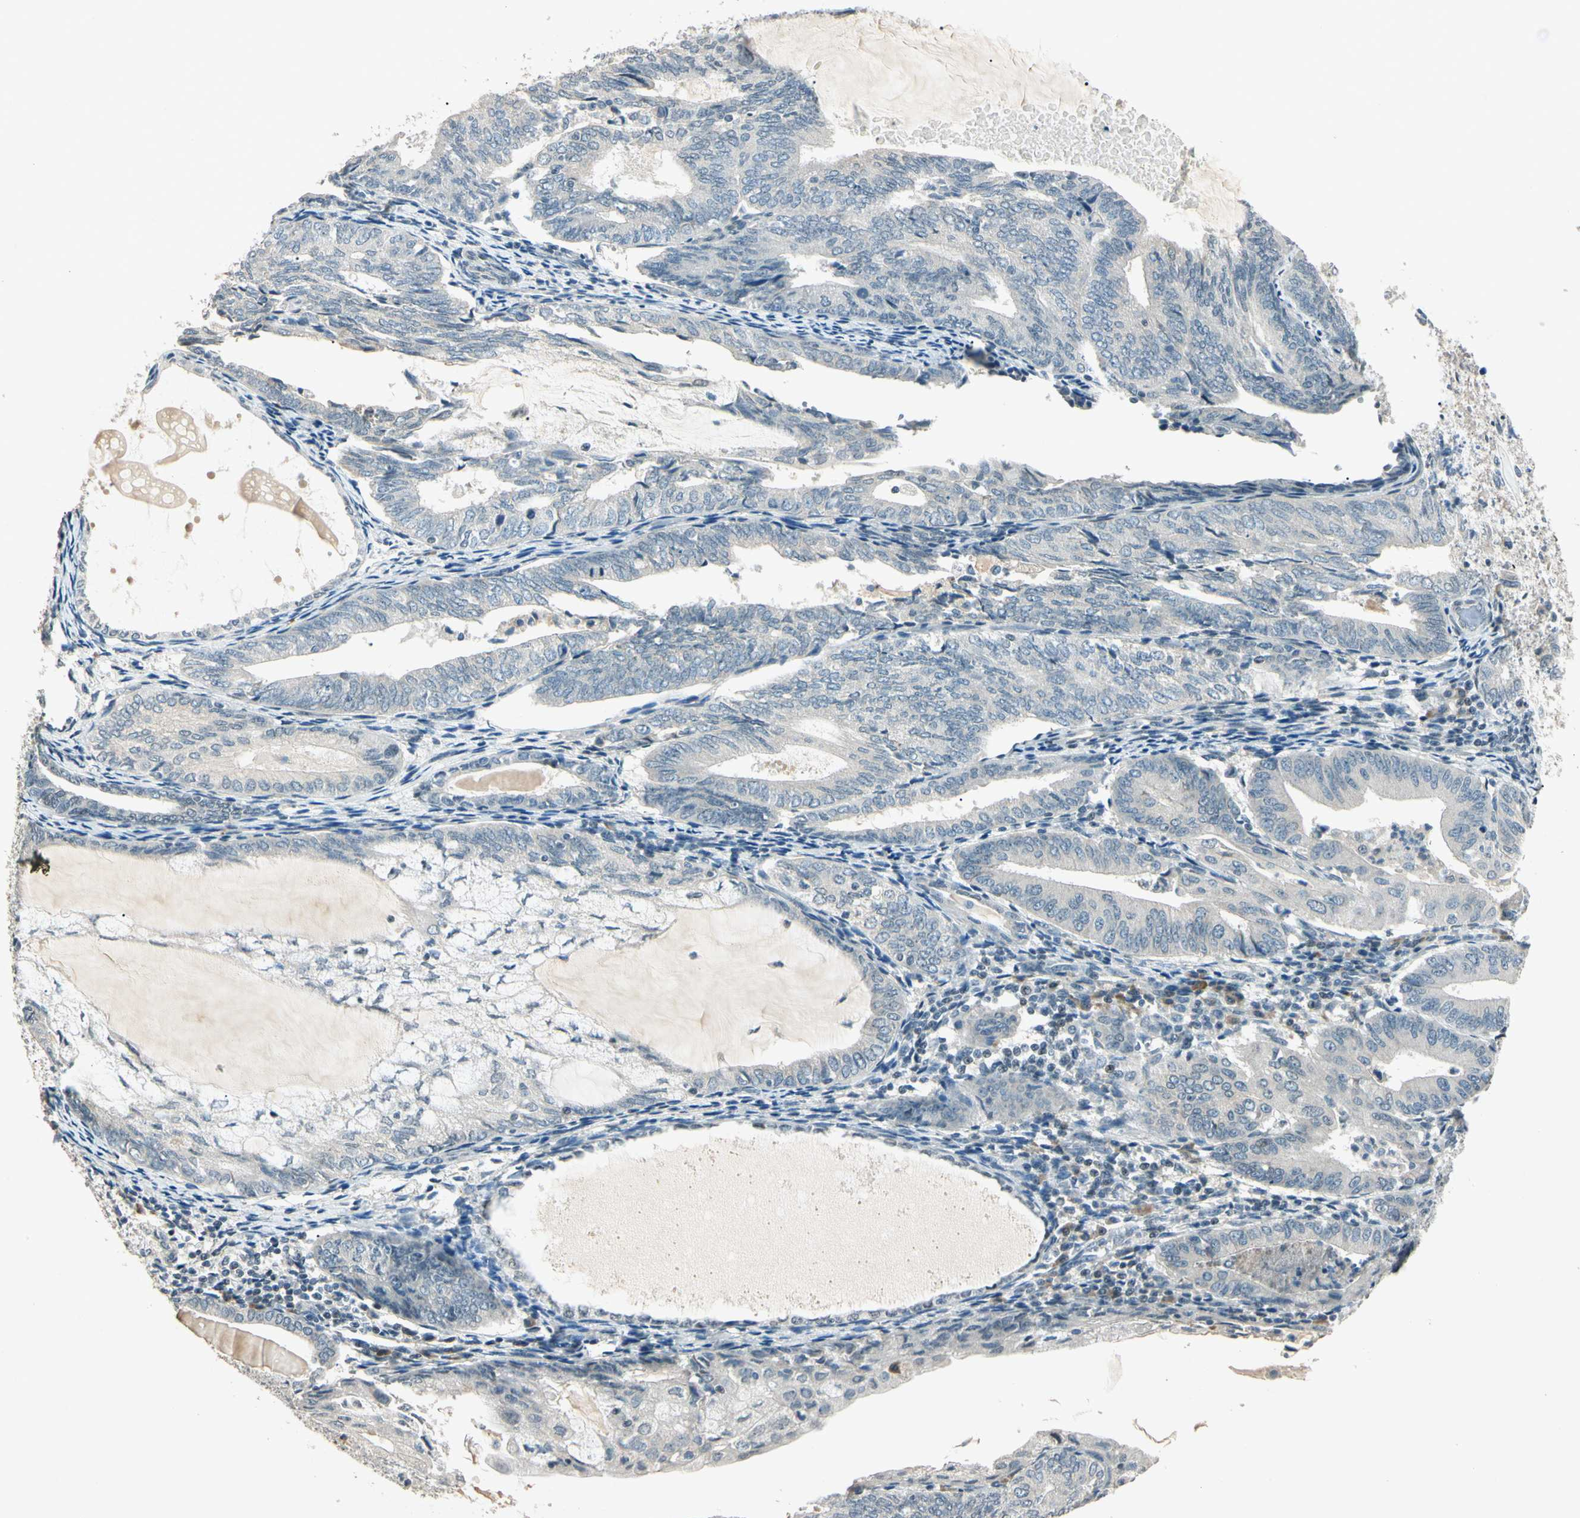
{"staining": {"intensity": "negative", "quantity": "none", "location": "none"}, "tissue": "endometrial cancer", "cell_type": "Tumor cells", "image_type": "cancer", "snomed": [{"axis": "morphology", "description": "Adenocarcinoma, NOS"}, {"axis": "topography", "description": "Endometrium"}], "caption": "Immunohistochemistry (IHC) image of neoplastic tissue: adenocarcinoma (endometrial) stained with DAB displays no significant protein staining in tumor cells.", "gene": "ZBTB4", "patient": {"sex": "female", "age": 81}}